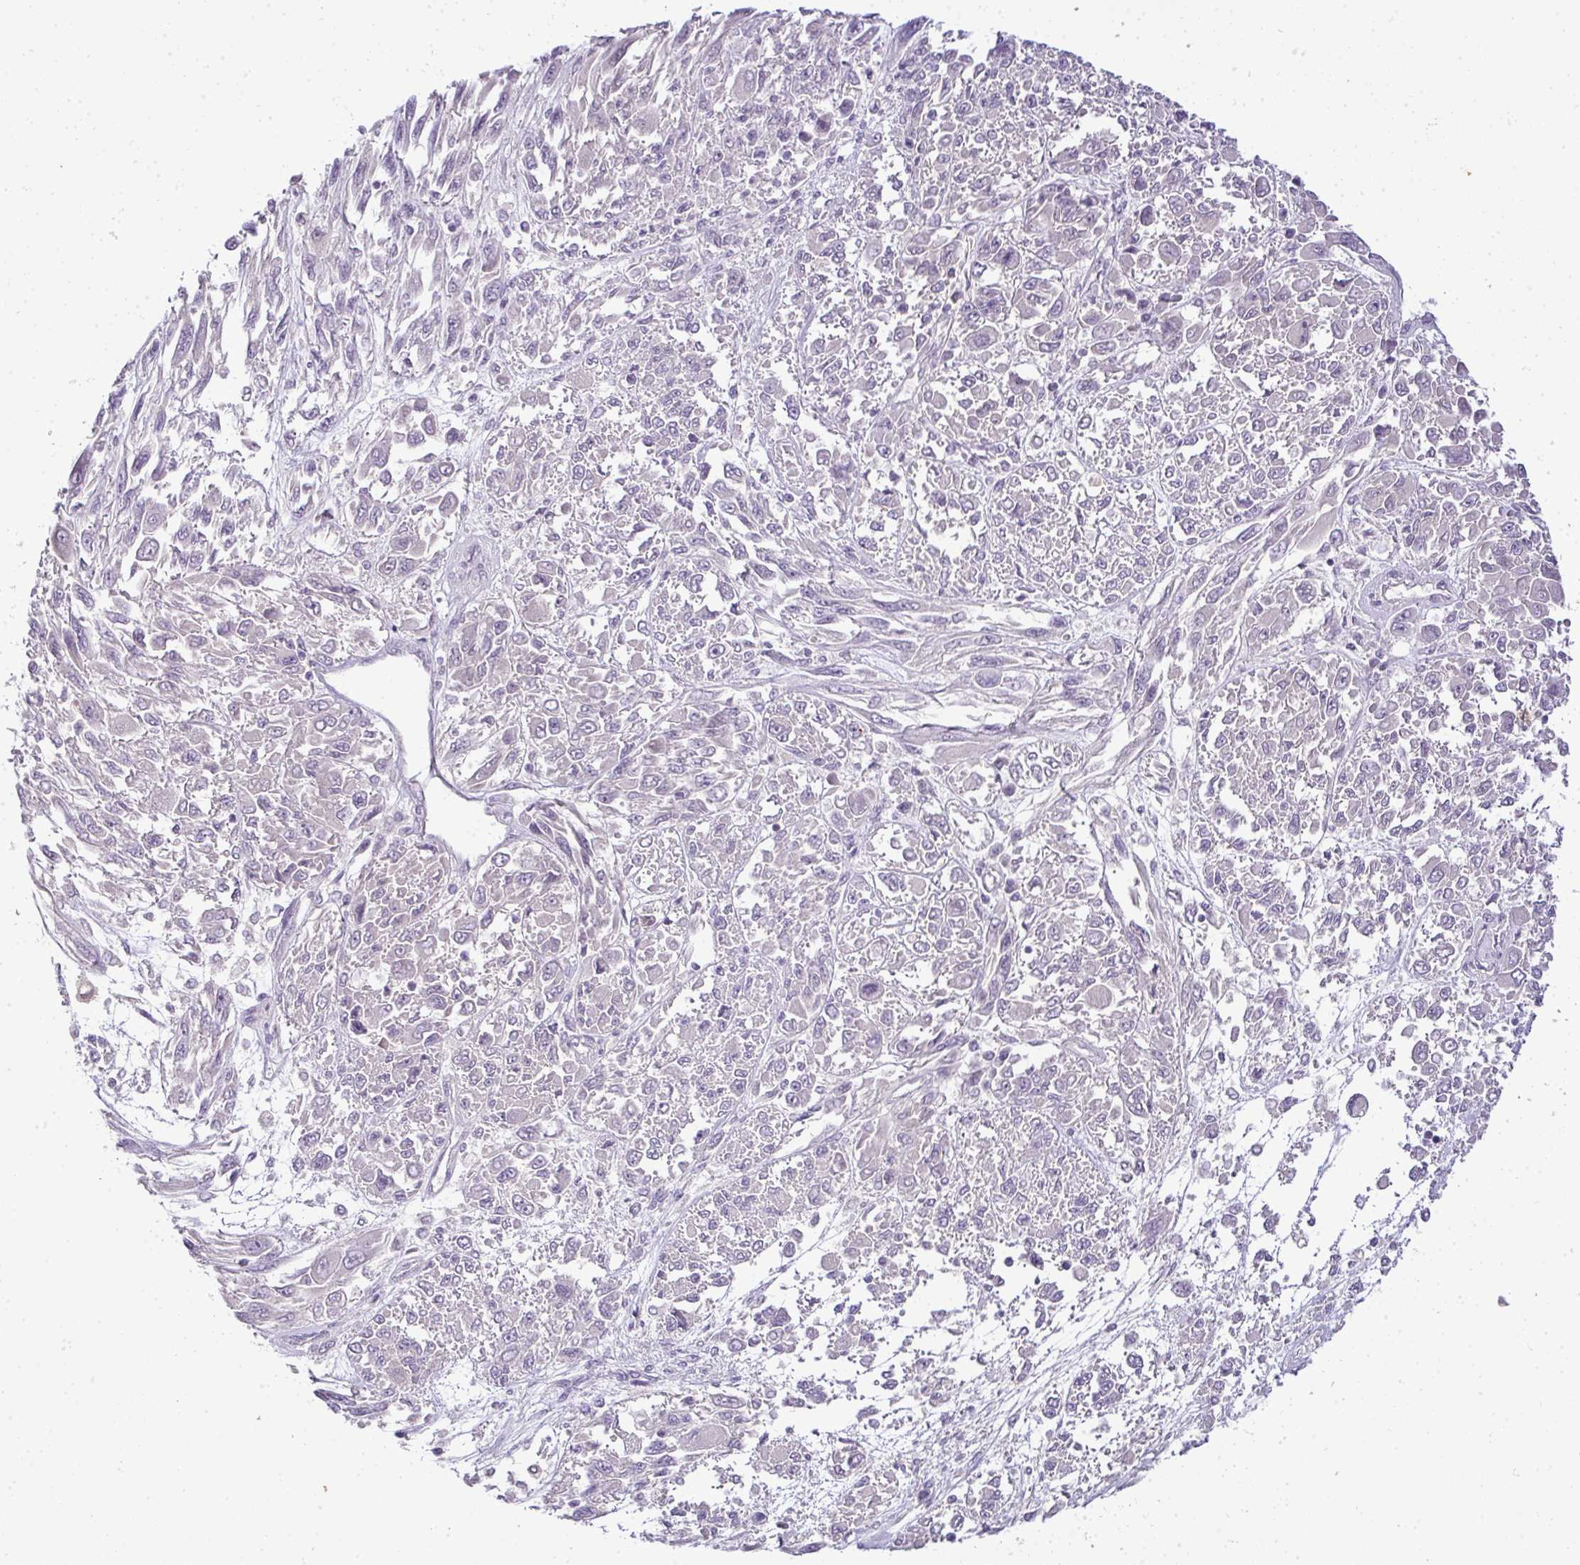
{"staining": {"intensity": "negative", "quantity": "none", "location": "none"}, "tissue": "melanoma", "cell_type": "Tumor cells", "image_type": "cancer", "snomed": [{"axis": "morphology", "description": "Malignant melanoma, NOS"}, {"axis": "topography", "description": "Skin"}], "caption": "Tumor cells are negative for brown protein staining in malignant melanoma. (DAB IHC with hematoxylin counter stain).", "gene": "CMPK1", "patient": {"sex": "female", "age": 91}}